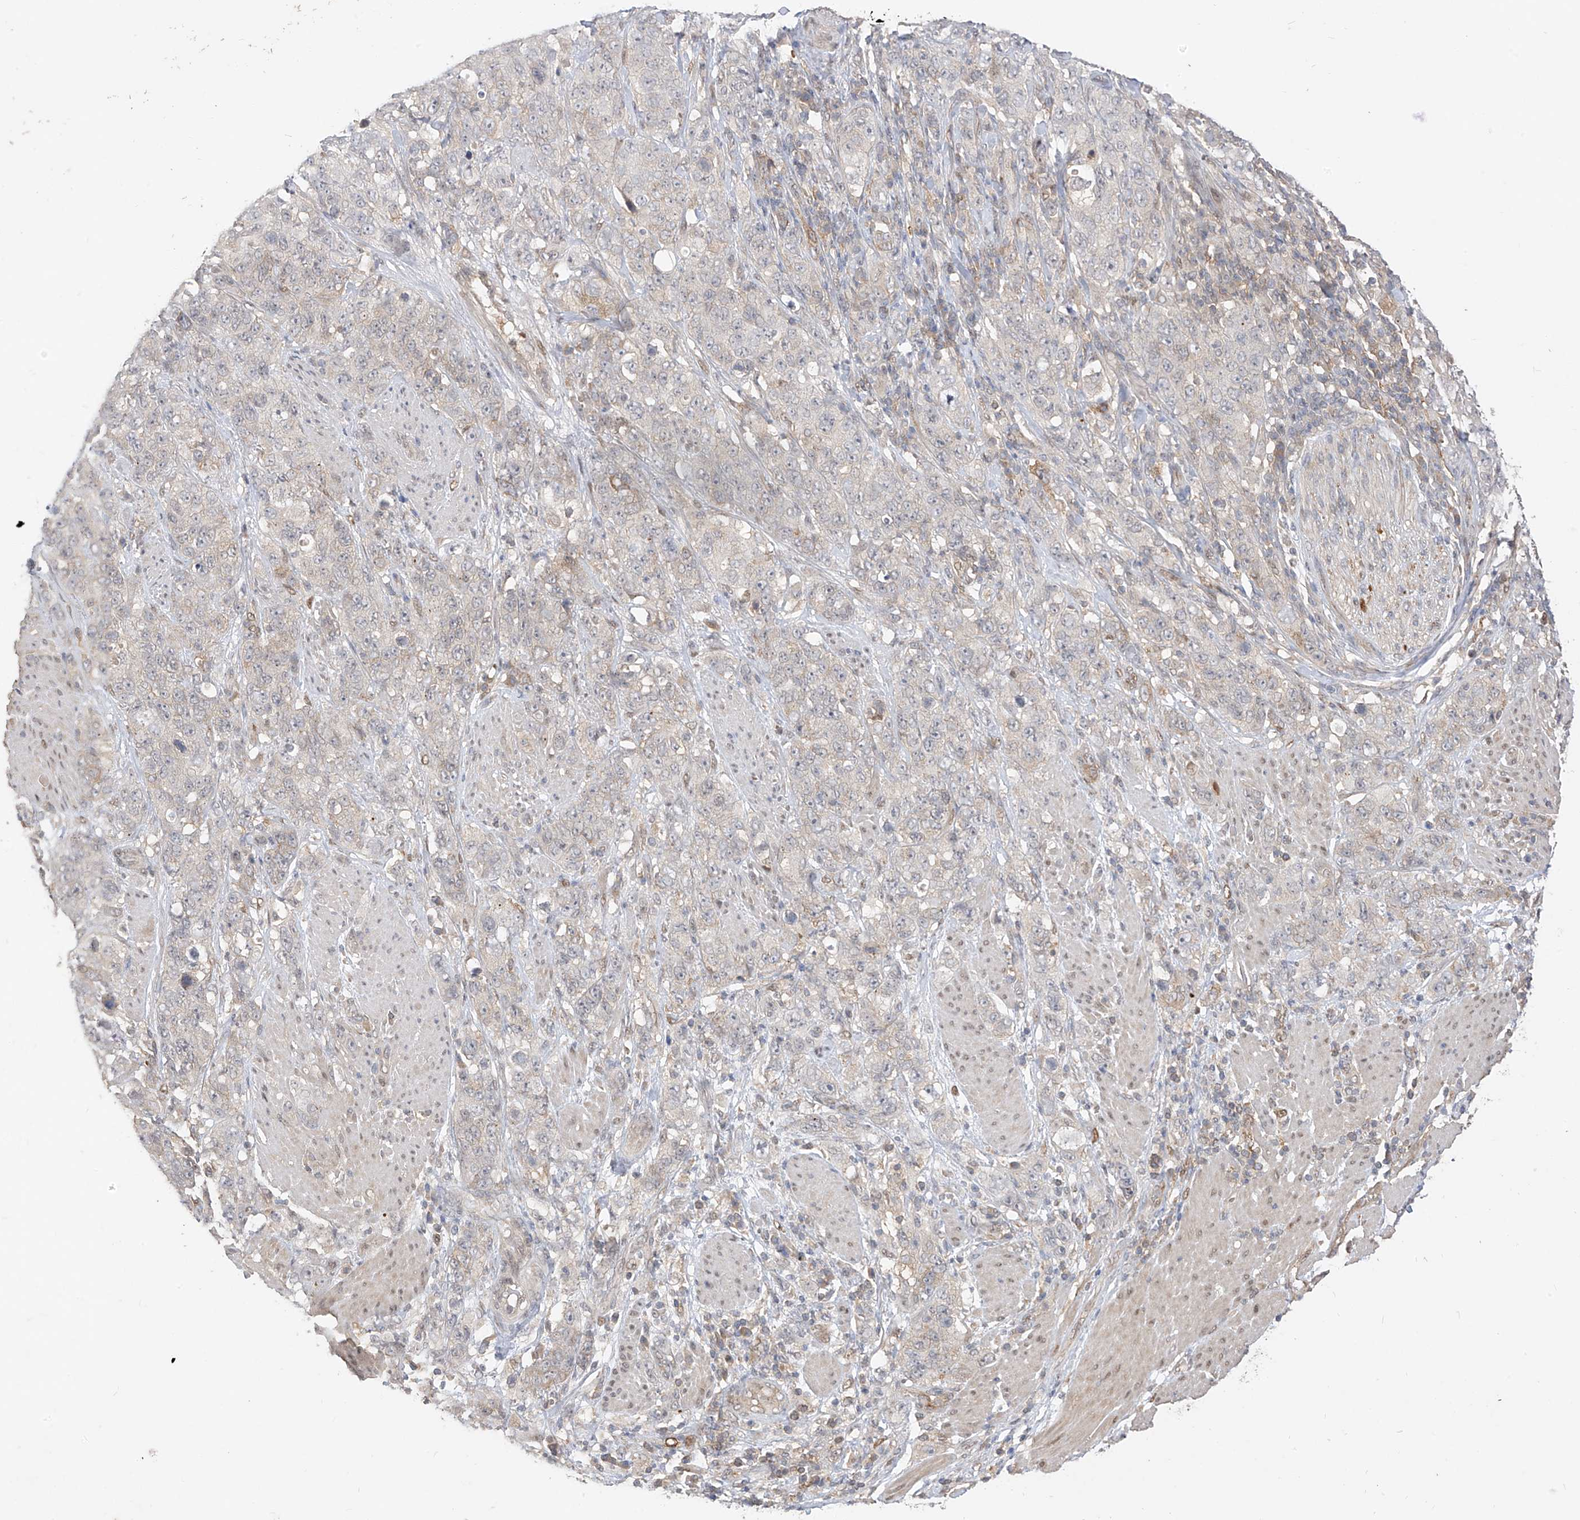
{"staining": {"intensity": "negative", "quantity": "none", "location": "none"}, "tissue": "stomach cancer", "cell_type": "Tumor cells", "image_type": "cancer", "snomed": [{"axis": "morphology", "description": "Adenocarcinoma, NOS"}, {"axis": "topography", "description": "Stomach"}], "caption": "This is a image of IHC staining of stomach cancer (adenocarcinoma), which shows no expression in tumor cells.", "gene": "MRTFA", "patient": {"sex": "male", "age": 48}}